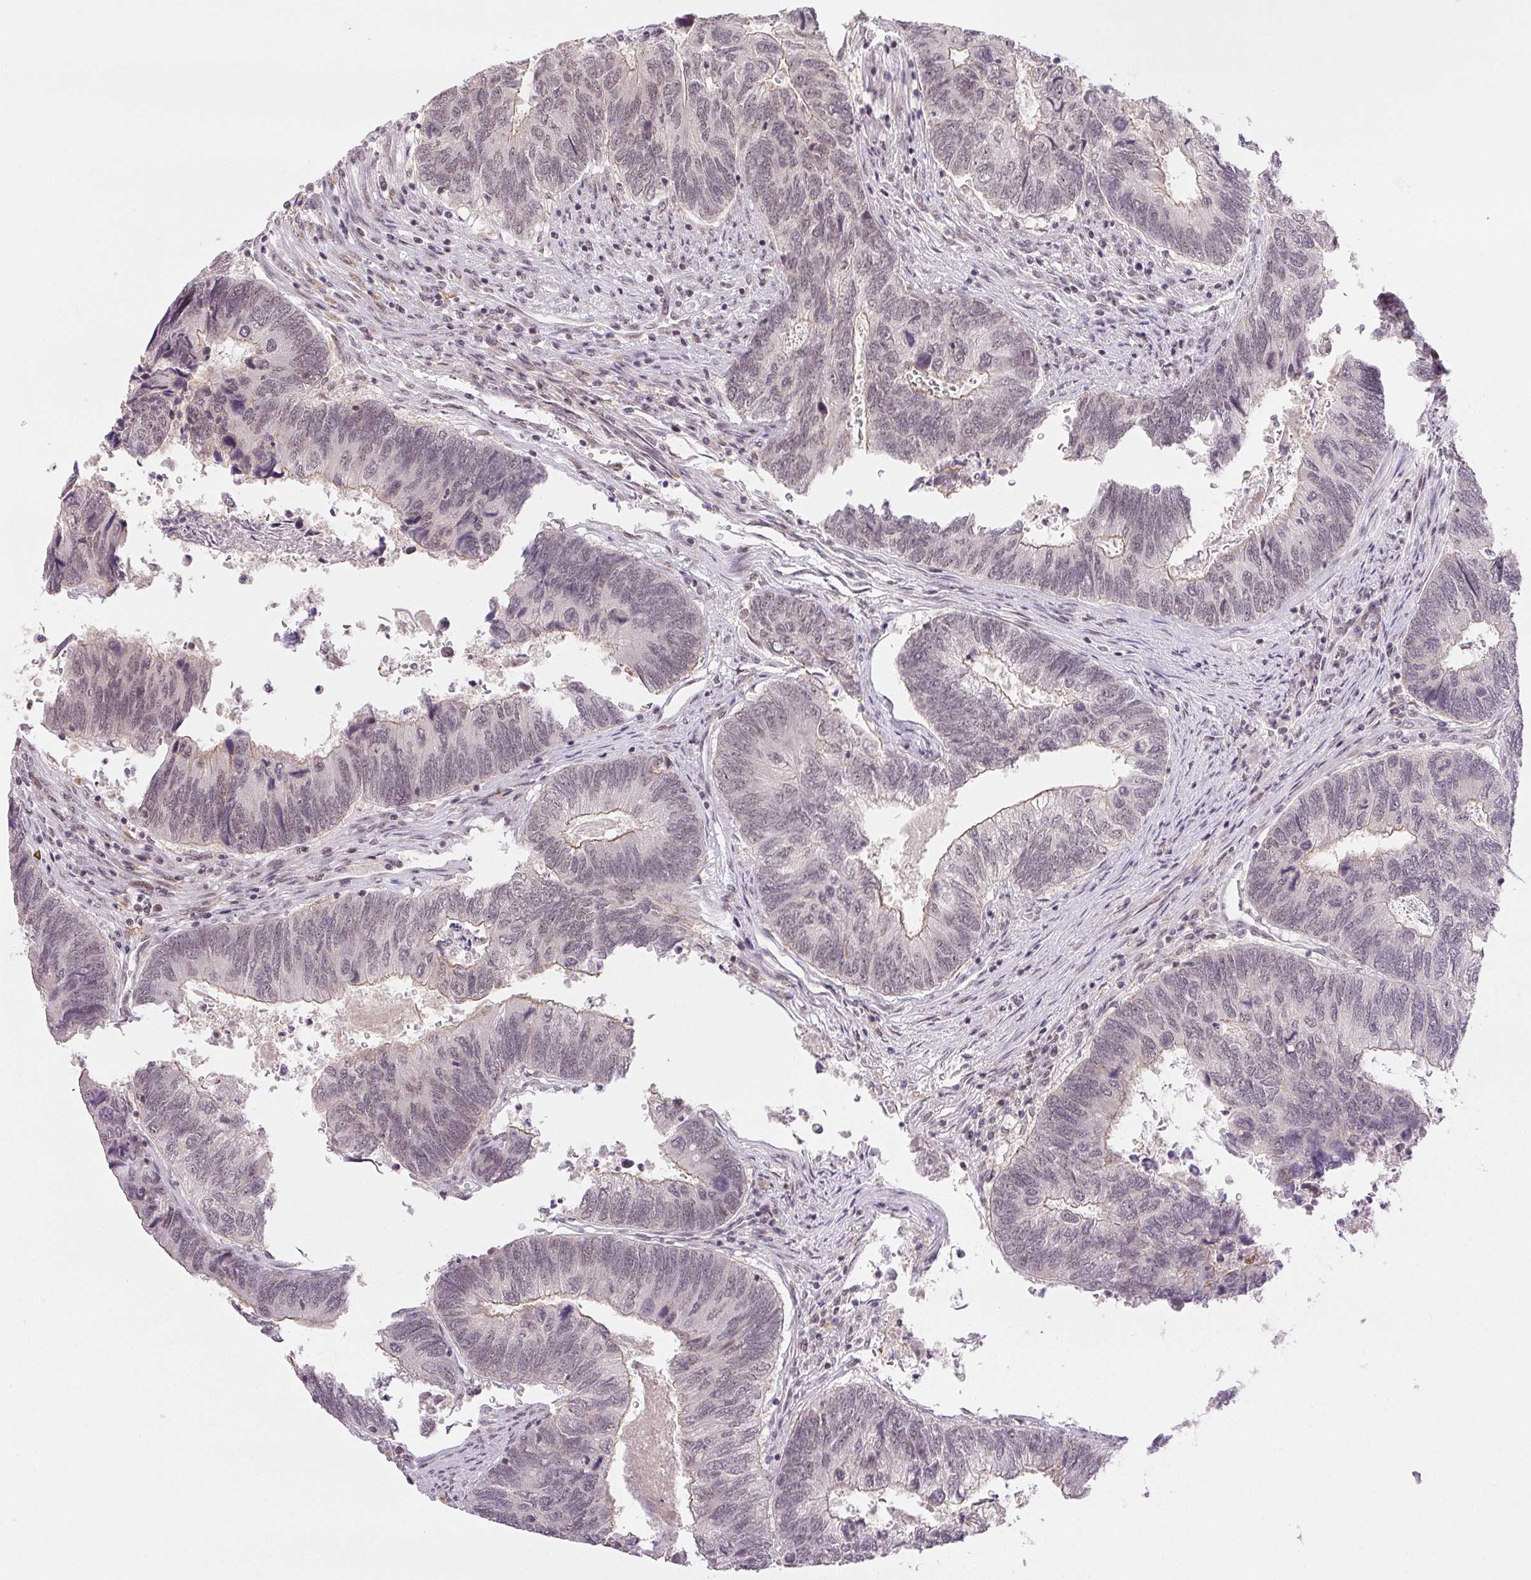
{"staining": {"intensity": "negative", "quantity": "none", "location": "none"}, "tissue": "colorectal cancer", "cell_type": "Tumor cells", "image_type": "cancer", "snomed": [{"axis": "morphology", "description": "Adenocarcinoma, NOS"}, {"axis": "topography", "description": "Colon"}], "caption": "This is an immunohistochemistry image of human colorectal adenocarcinoma. There is no positivity in tumor cells.", "gene": "PRPF18", "patient": {"sex": "female", "age": 67}}